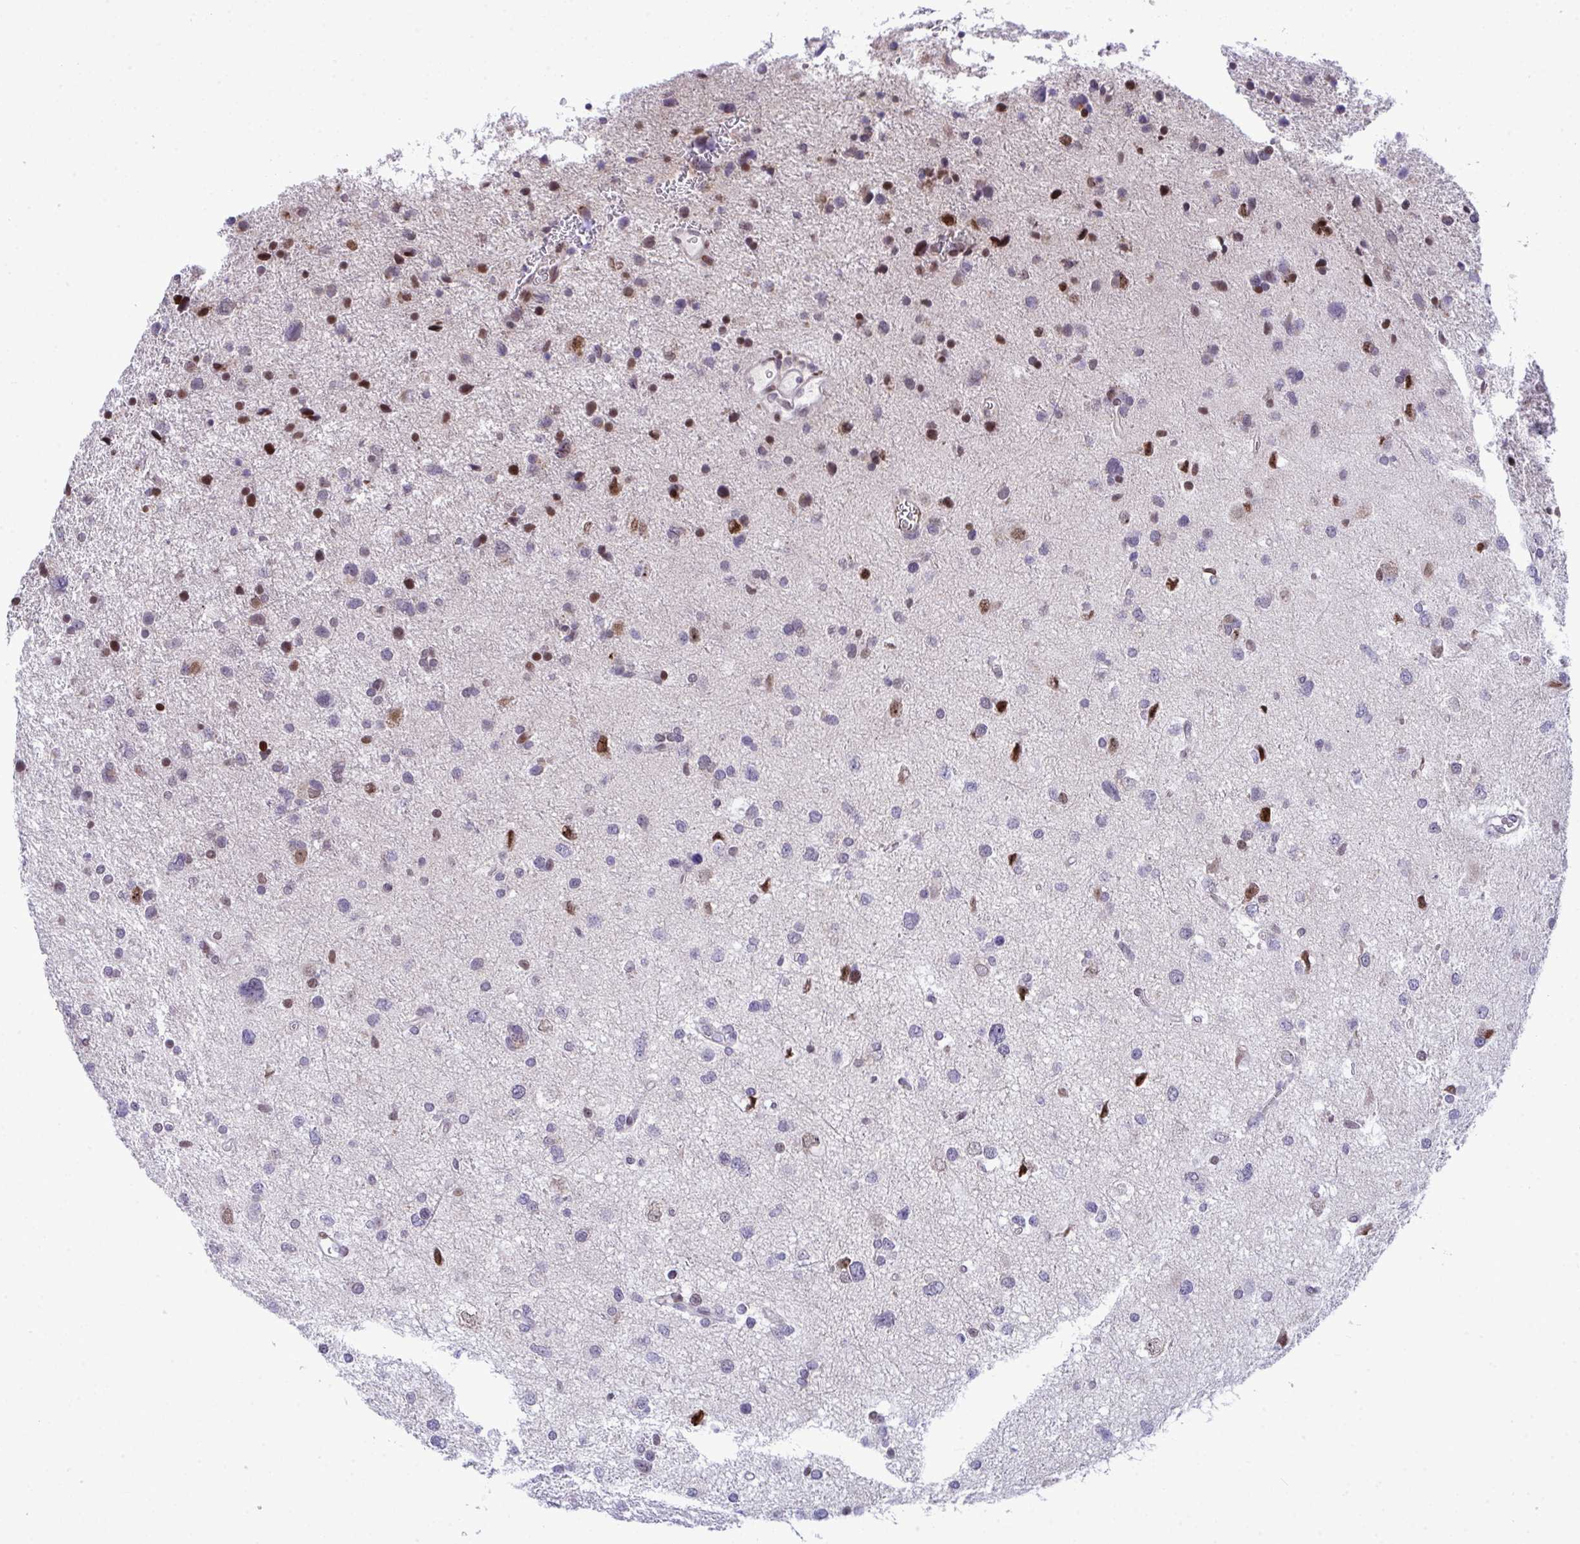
{"staining": {"intensity": "negative", "quantity": "none", "location": "none"}, "tissue": "glioma", "cell_type": "Tumor cells", "image_type": "cancer", "snomed": [{"axis": "morphology", "description": "Glioma, malignant, Low grade"}, {"axis": "topography", "description": "Brain"}], "caption": "Protein analysis of malignant glioma (low-grade) exhibits no significant staining in tumor cells. (Immunohistochemistry (ihc), brightfield microscopy, high magnification).", "gene": "ZFHX3", "patient": {"sex": "female", "age": 55}}